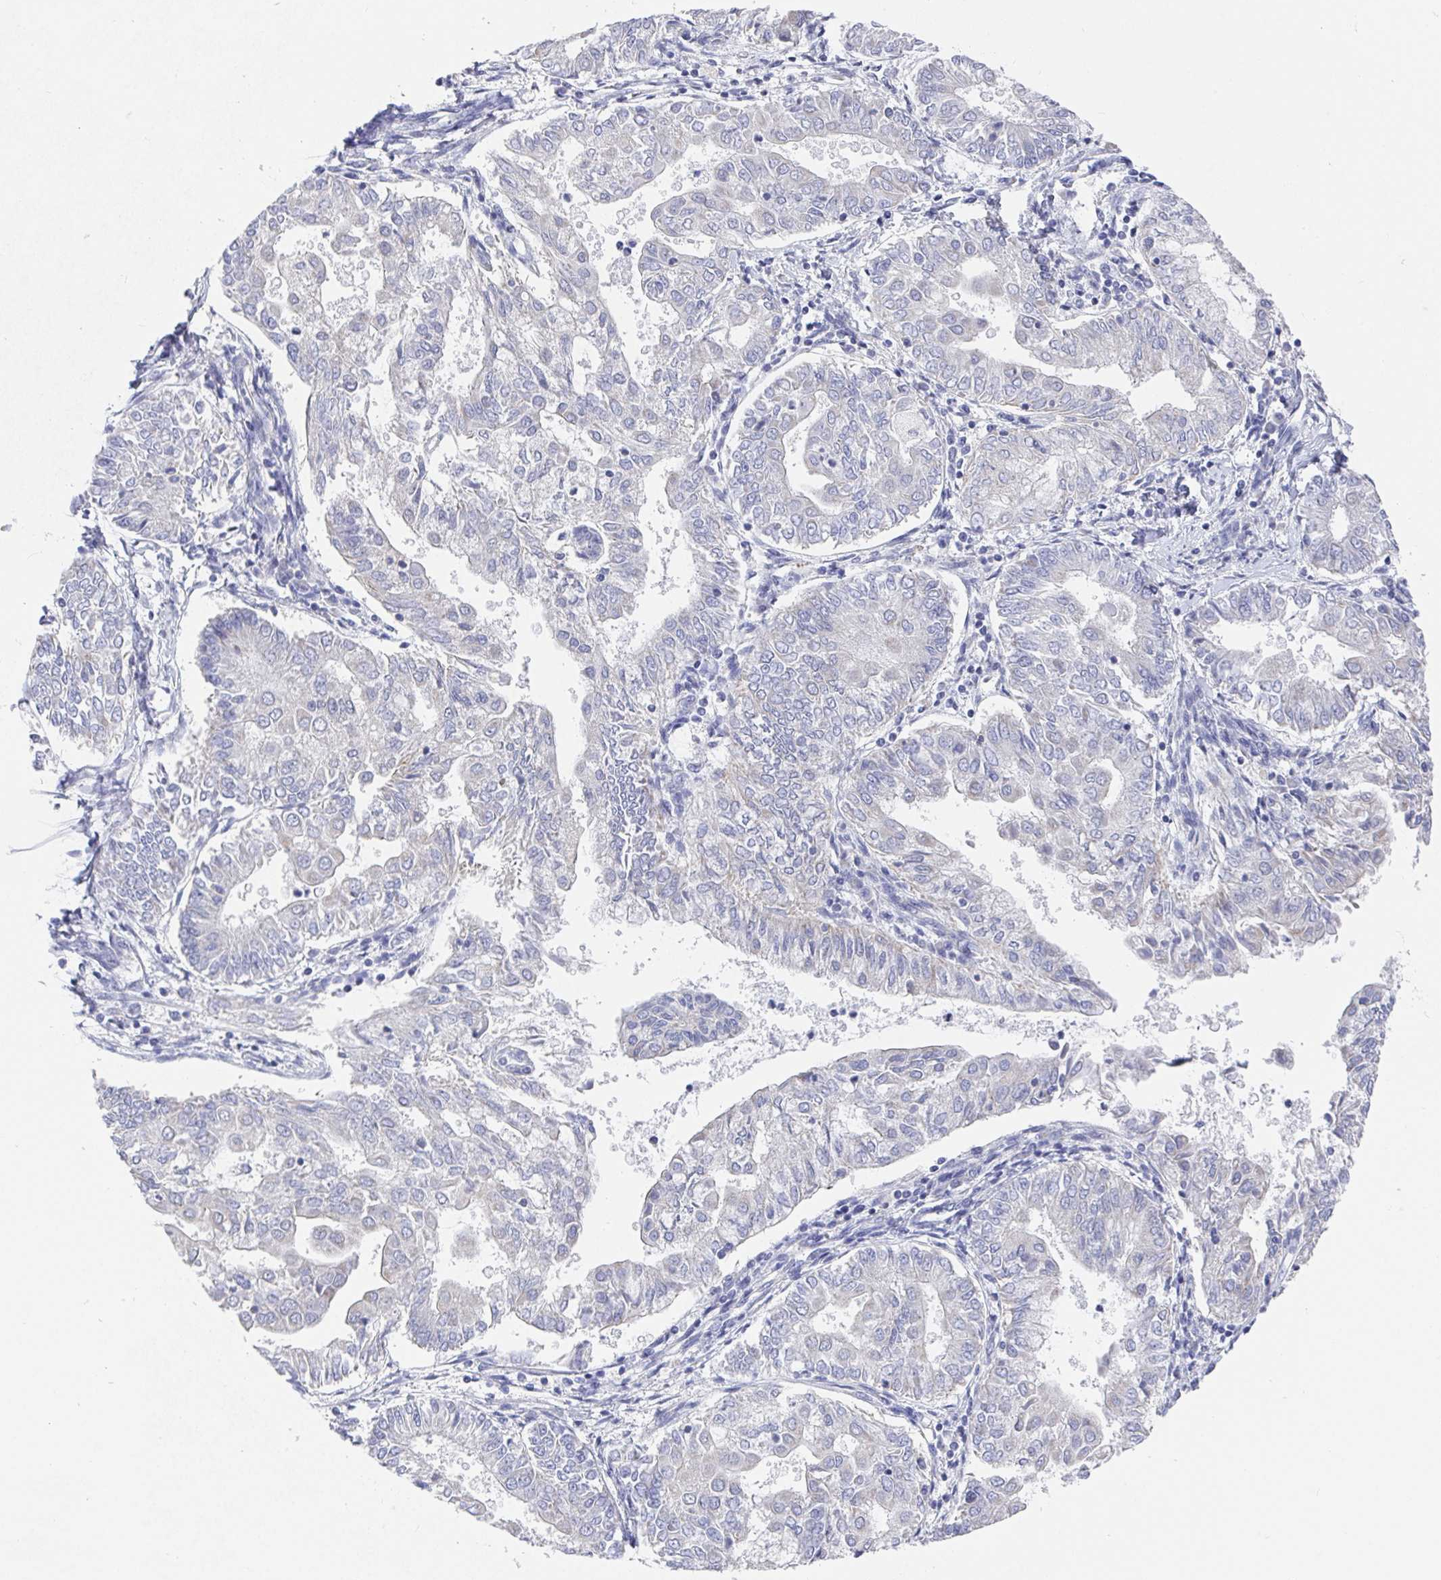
{"staining": {"intensity": "negative", "quantity": "none", "location": "none"}, "tissue": "endometrial cancer", "cell_type": "Tumor cells", "image_type": "cancer", "snomed": [{"axis": "morphology", "description": "Adenocarcinoma, NOS"}, {"axis": "topography", "description": "Endometrium"}], "caption": "Adenocarcinoma (endometrial) was stained to show a protein in brown. There is no significant staining in tumor cells.", "gene": "ATP5F1C", "patient": {"sex": "female", "age": 68}}